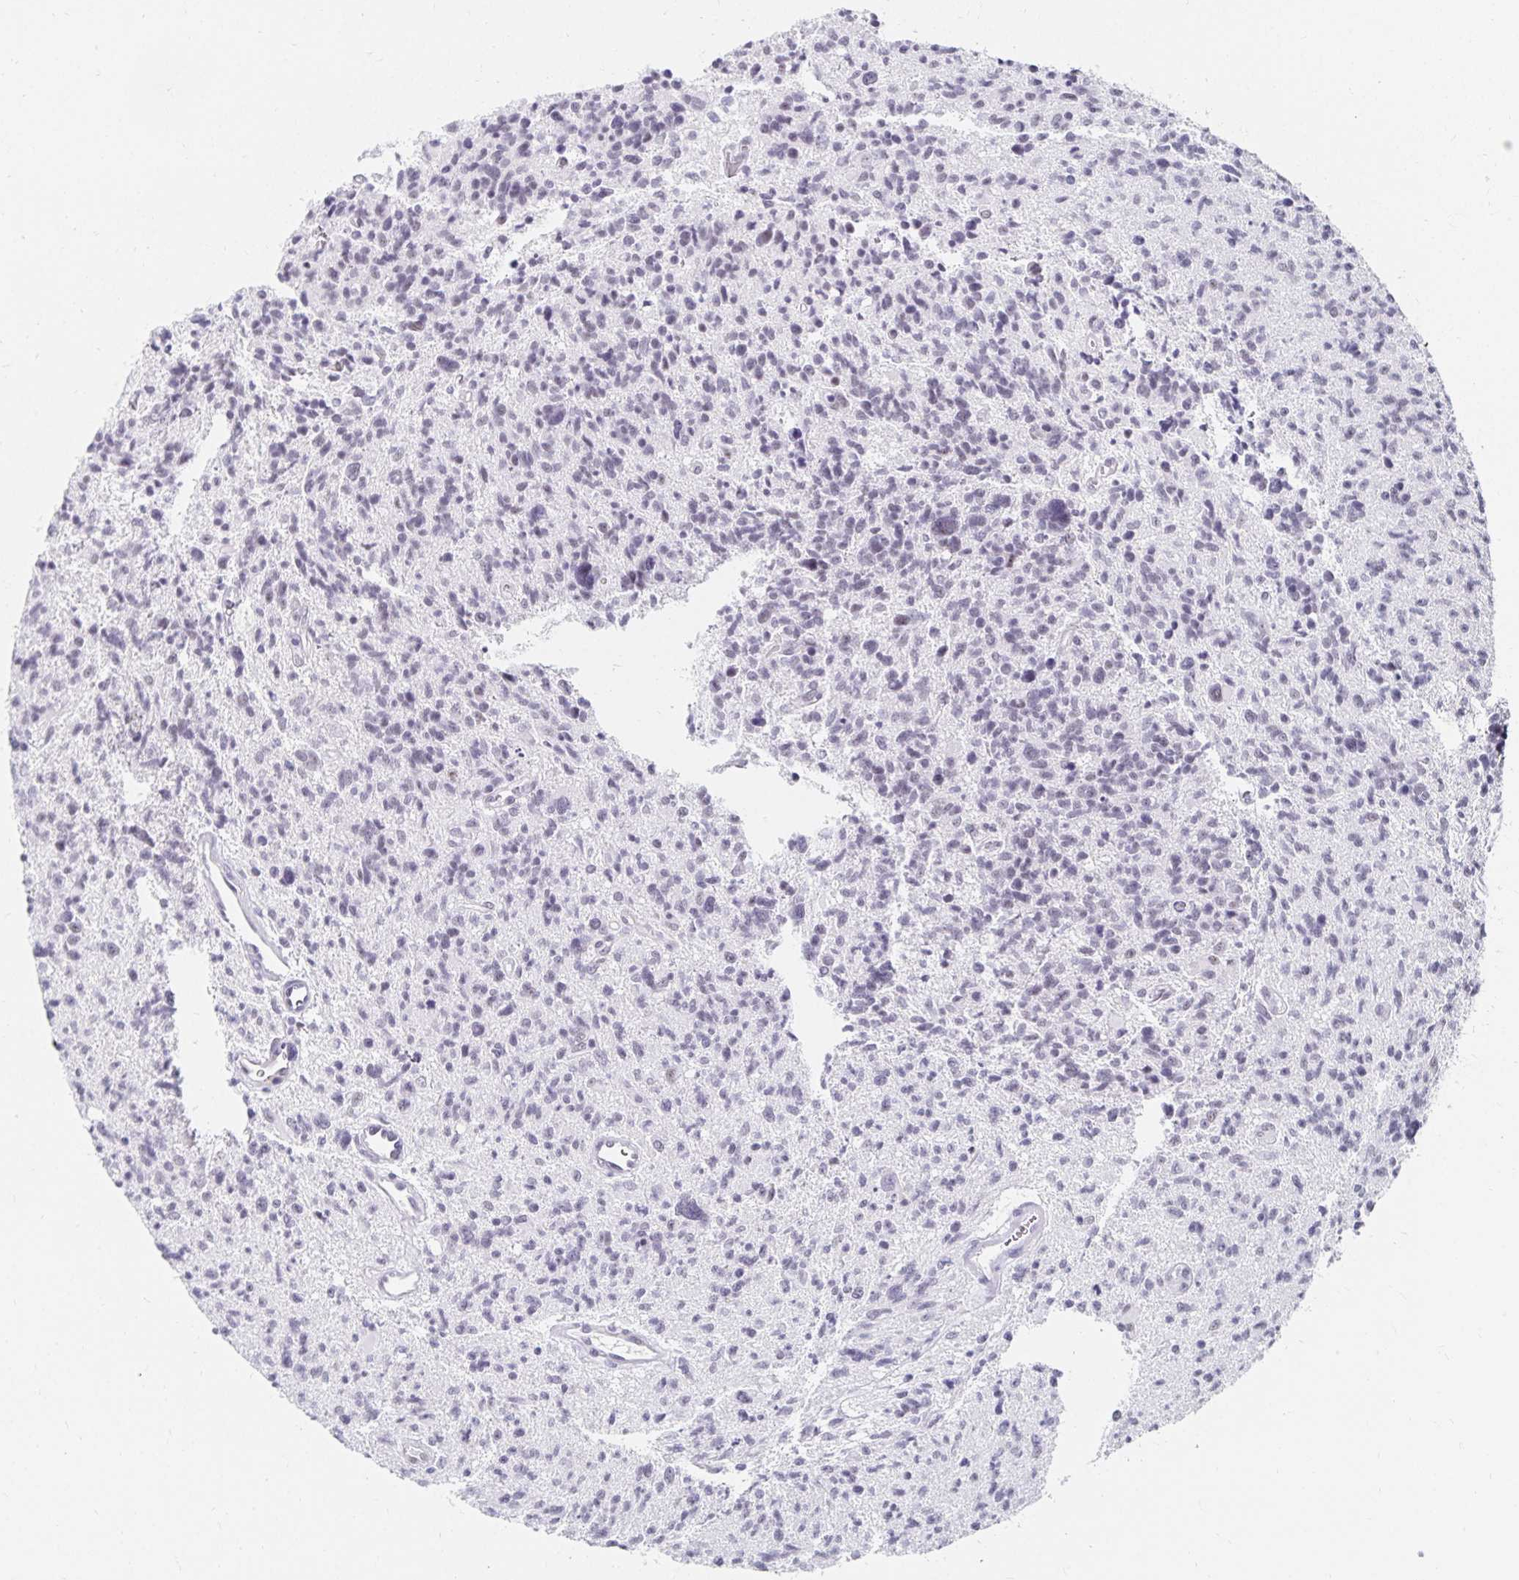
{"staining": {"intensity": "weak", "quantity": "<25%", "location": "nuclear"}, "tissue": "glioma", "cell_type": "Tumor cells", "image_type": "cancer", "snomed": [{"axis": "morphology", "description": "Glioma, malignant, High grade"}, {"axis": "topography", "description": "Brain"}], "caption": "Protein analysis of glioma reveals no significant staining in tumor cells.", "gene": "C20orf85", "patient": {"sex": "male", "age": 29}}